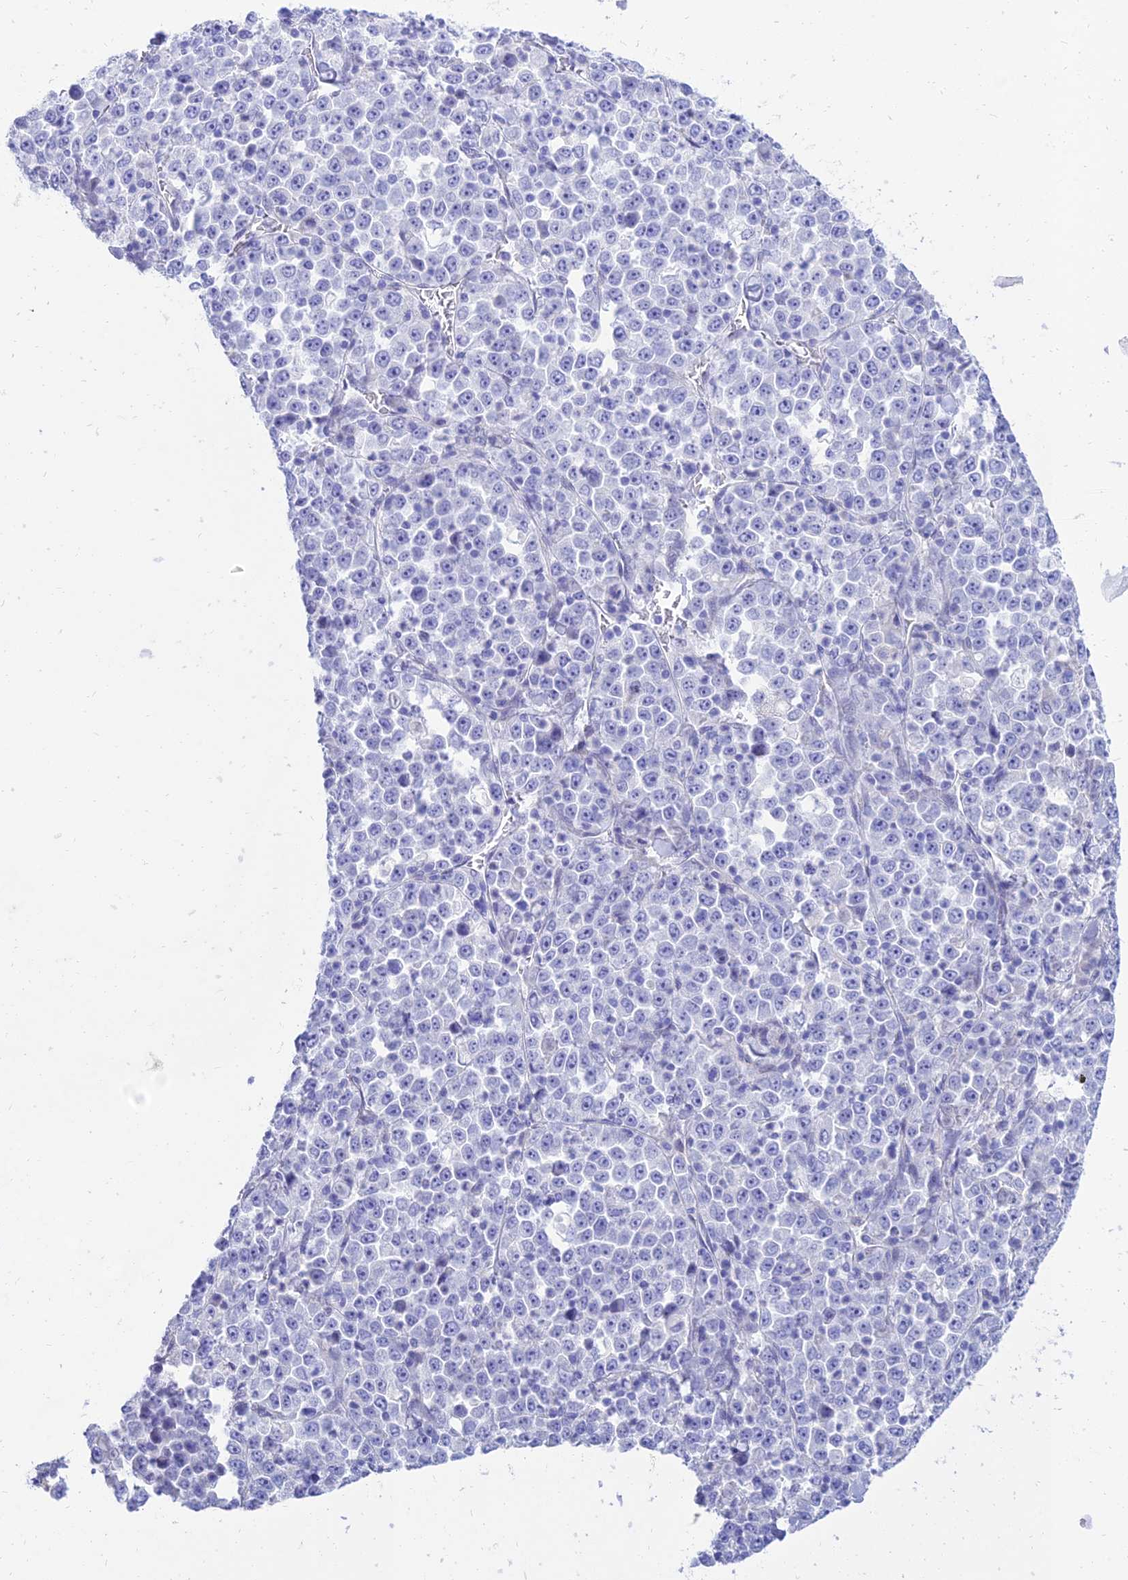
{"staining": {"intensity": "negative", "quantity": "none", "location": "none"}, "tissue": "stomach cancer", "cell_type": "Tumor cells", "image_type": "cancer", "snomed": [{"axis": "morphology", "description": "Normal tissue, NOS"}, {"axis": "morphology", "description": "Adenocarcinoma, NOS"}, {"axis": "topography", "description": "Stomach, upper"}, {"axis": "topography", "description": "Stomach"}], "caption": "A high-resolution image shows immunohistochemistry staining of adenocarcinoma (stomach), which shows no significant positivity in tumor cells.", "gene": "TAC3", "patient": {"sex": "male", "age": 59}}